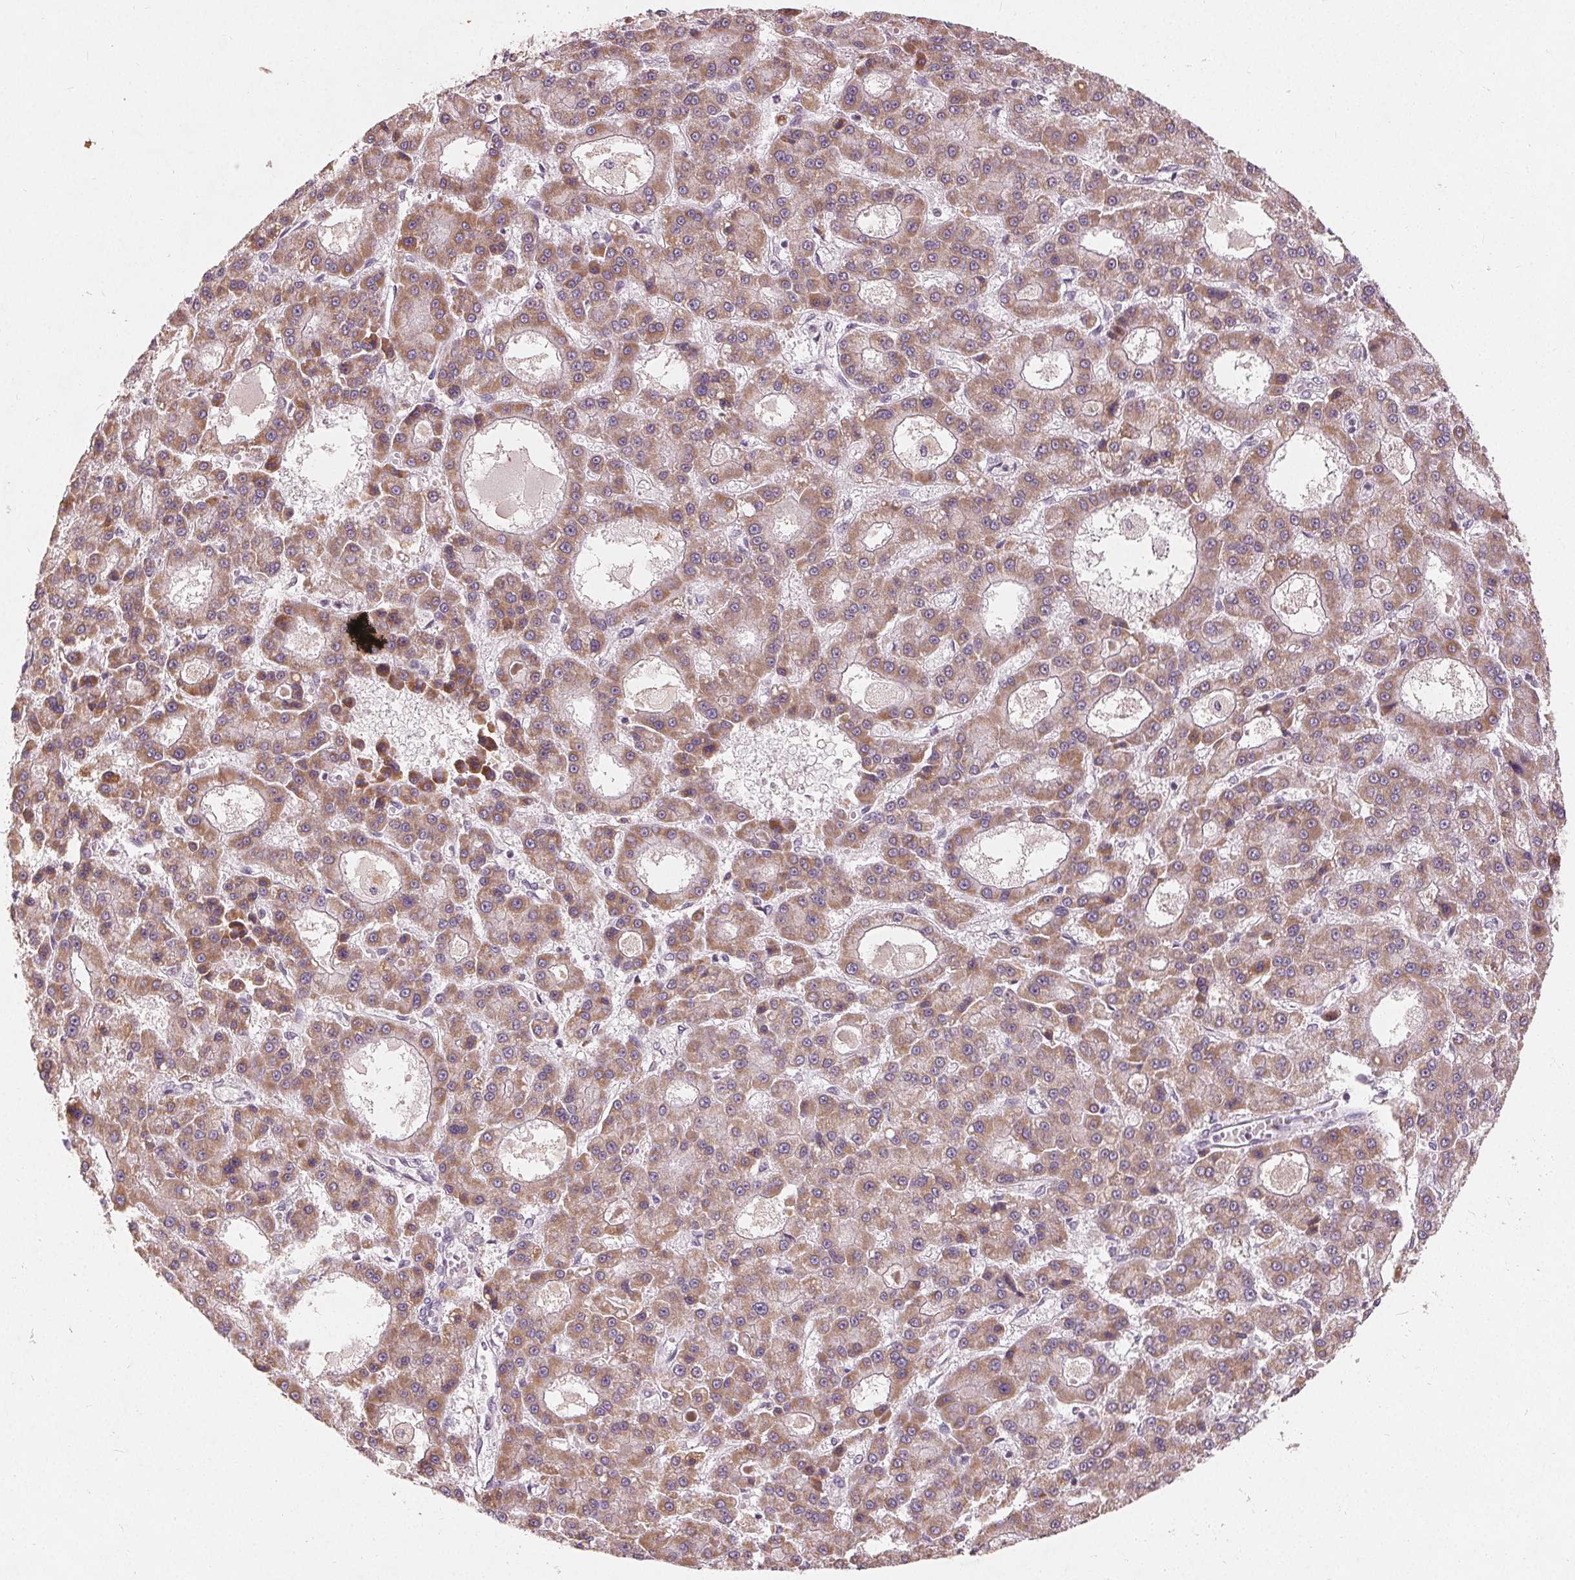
{"staining": {"intensity": "moderate", "quantity": ">75%", "location": "cytoplasmic/membranous"}, "tissue": "liver cancer", "cell_type": "Tumor cells", "image_type": "cancer", "snomed": [{"axis": "morphology", "description": "Carcinoma, Hepatocellular, NOS"}, {"axis": "topography", "description": "Liver"}], "caption": "A brown stain shows moderate cytoplasmic/membranous positivity of a protein in liver cancer tumor cells.", "gene": "TRIM60", "patient": {"sex": "male", "age": 70}}